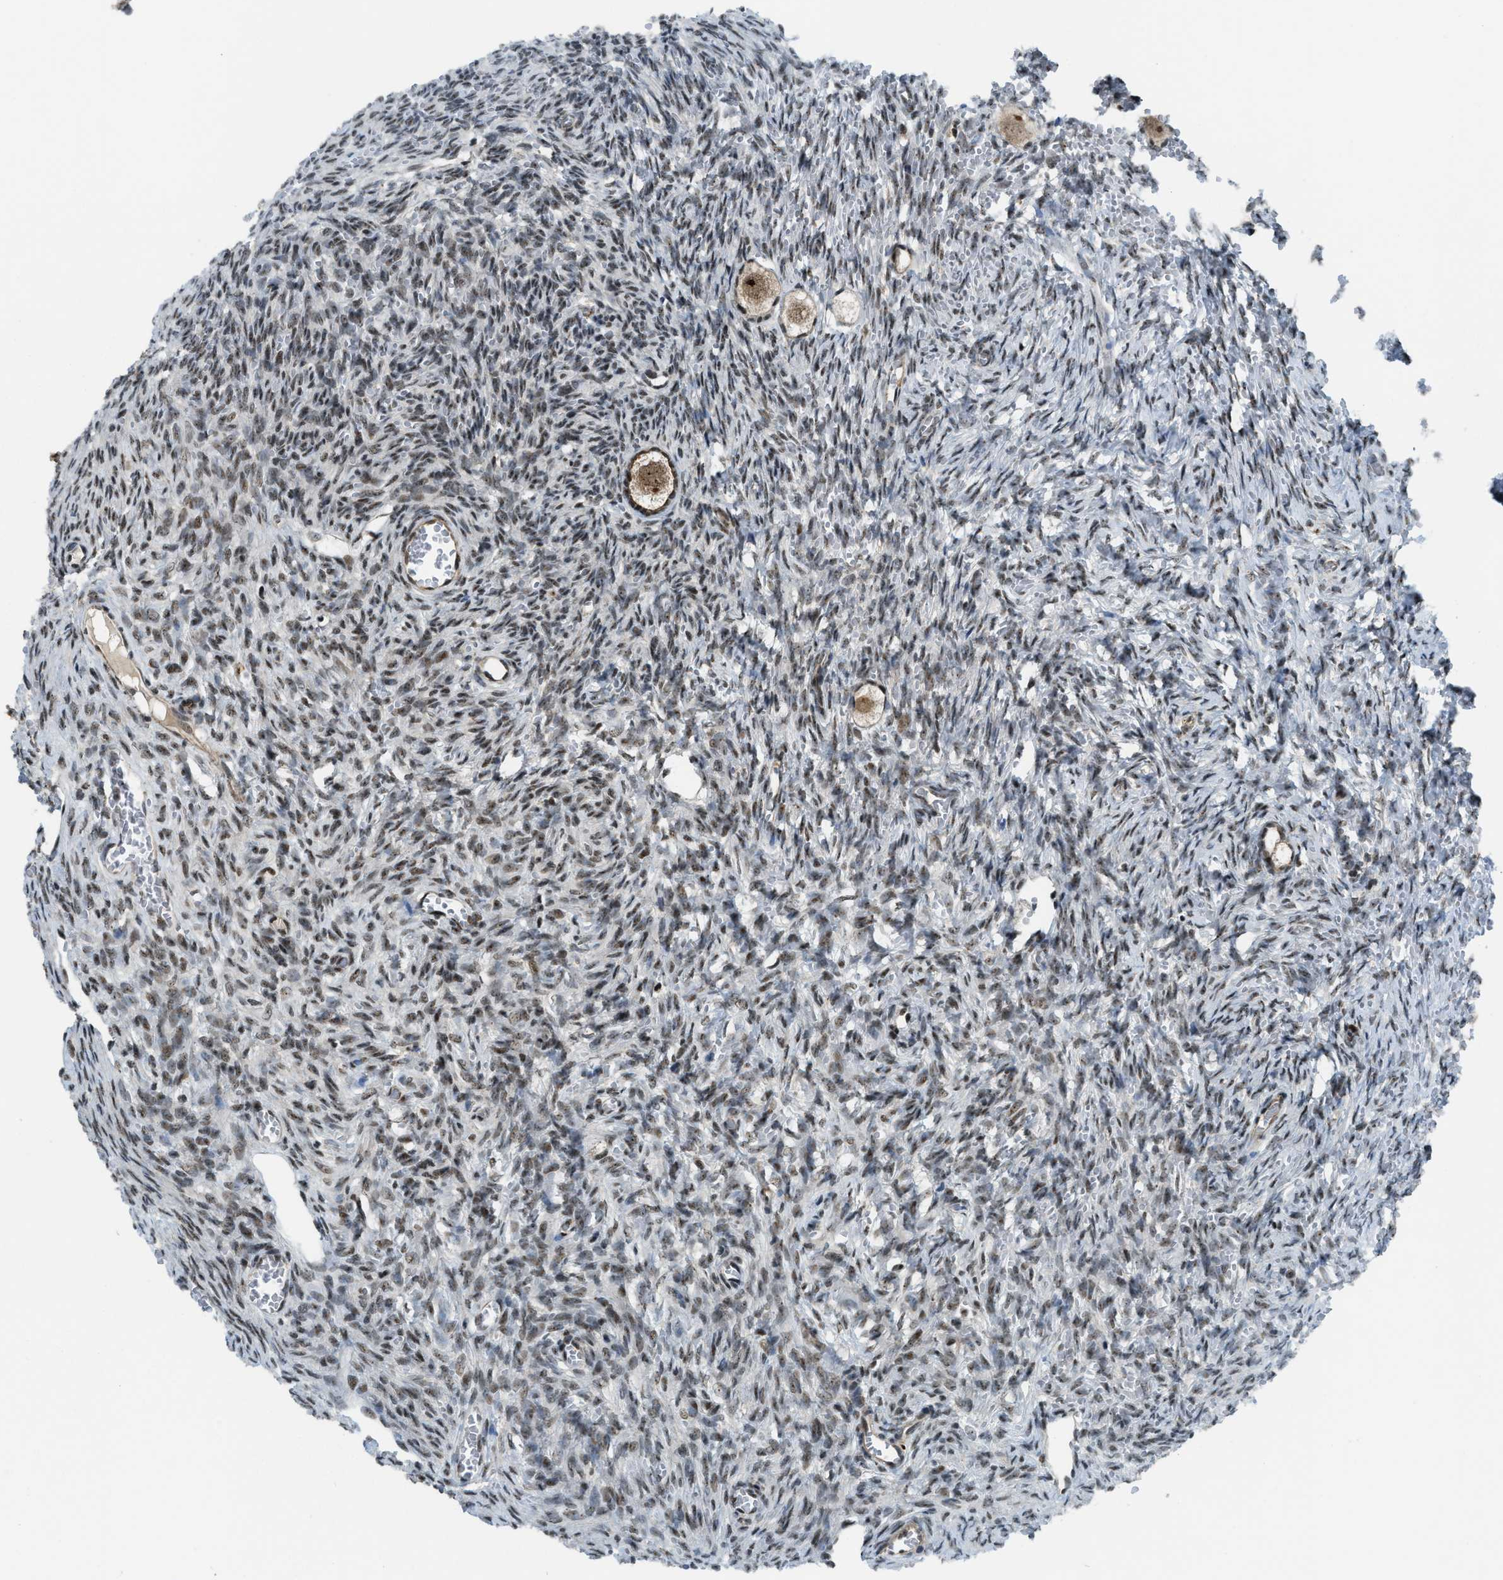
{"staining": {"intensity": "moderate", "quantity": ">75%", "location": "cytoplasmic/membranous,nuclear"}, "tissue": "ovary", "cell_type": "Follicle cells", "image_type": "normal", "snomed": [{"axis": "morphology", "description": "Normal tissue, NOS"}, {"axis": "topography", "description": "Ovary"}], "caption": "Immunohistochemical staining of unremarkable ovary exhibits >75% levels of moderate cytoplasmic/membranous,nuclear protein staining in about >75% of follicle cells.", "gene": "E2F1", "patient": {"sex": "female", "age": 27}}